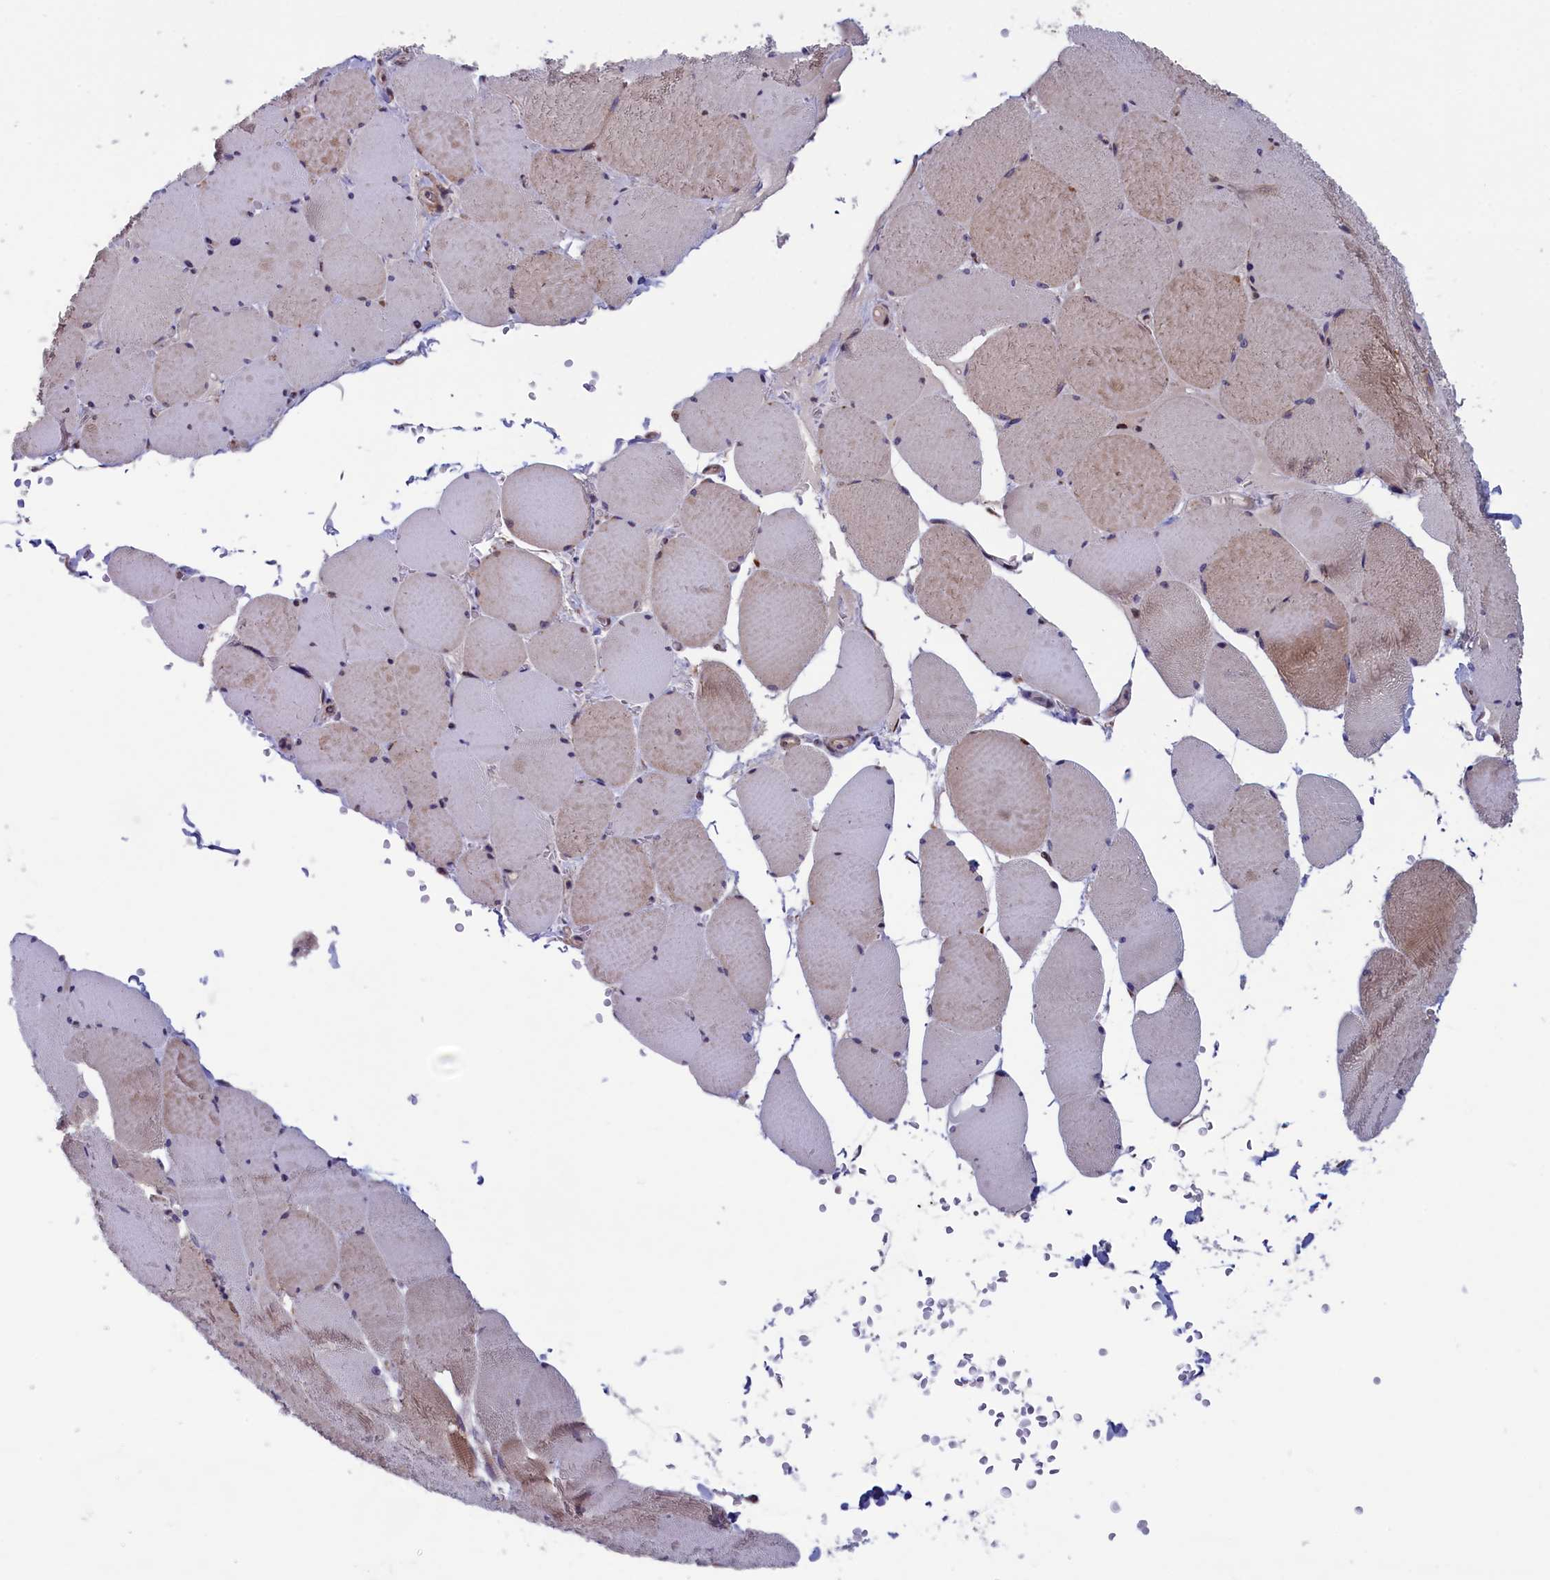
{"staining": {"intensity": "moderate", "quantity": "25%-75%", "location": "cytoplasmic/membranous"}, "tissue": "skeletal muscle", "cell_type": "Myocytes", "image_type": "normal", "snomed": [{"axis": "morphology", "description": "Normal tissue, NOS"}, {"axis": "topography", "description": "Skeletal muscle"}, {"axis": "topography", "description": "Head-Neck"}], "caption": "Immunohistochemistry (IHC) photomicrograph of normal skeletal muscle stained for a protein (brown), which demonstrates medium levels of moderate cytoplasmic/membranous expression in about 25%-75% of myocytes.", "gene": "TIMM44", "patient": {"sex": "male", "age": 66}}